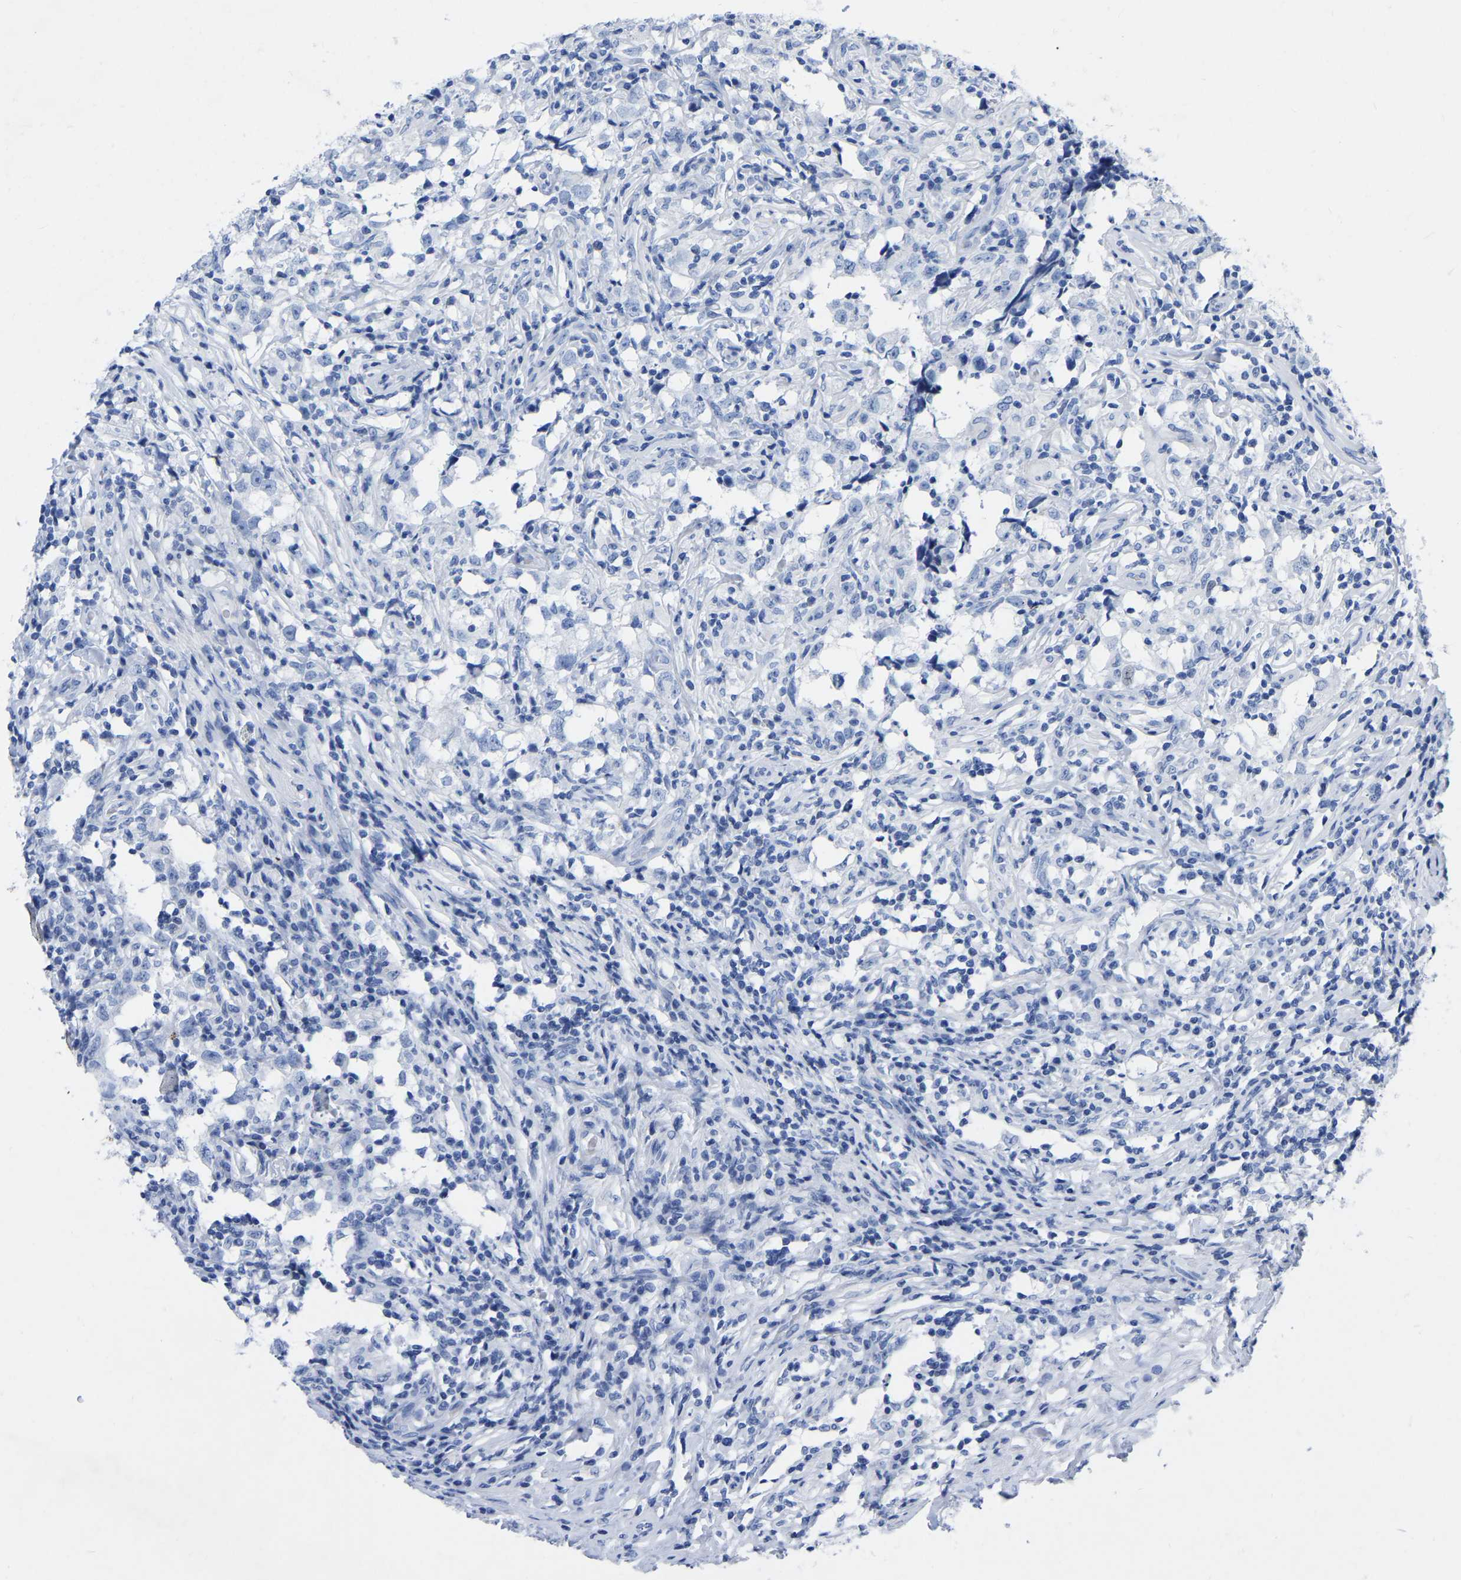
{"staining": {"intensity": "negative", "quantity": "none", "location": "none"}, "tissue": "testis cancer", "cell_type": "Tumor cells", "image_type": "cancer", "snomed": [{"axis": "morphology", "description": "Carcinoma, Embryonal, NOS"}, {"axis": "topography", "description": "Testis"}], "caption": "Tumor cells are negative for protein expression in human testis embryonal carcinoma.", "gene": "ZNF629", "patient": {"sex": "male", "age": 21}}